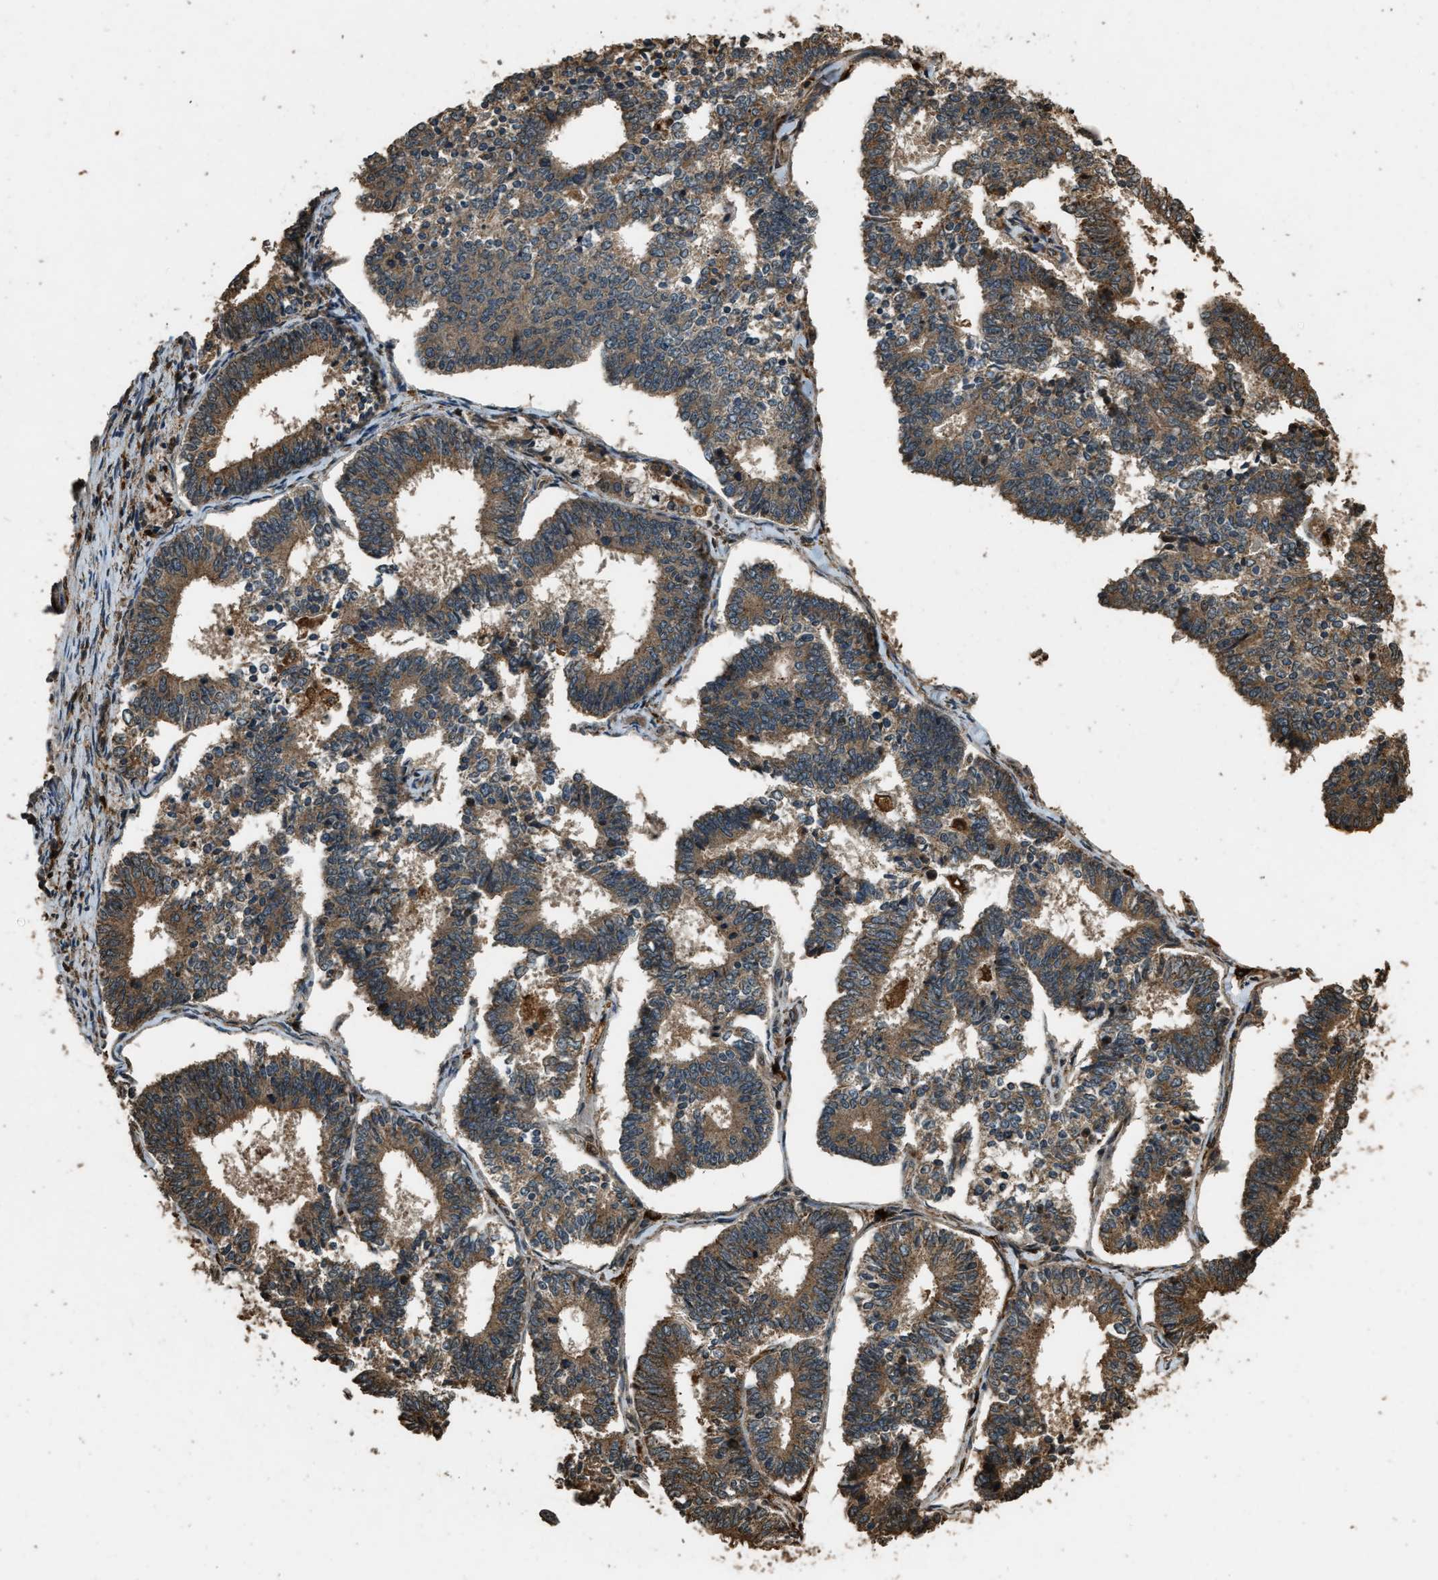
{"staining": {"intensity": "moderate", "quantity": ">75%", "location": "cytoplasmic/membranous"}, "tissue": "endometrial cancer", "cell_type": "Tumor cells", "image_type": "cancer", "snomed": [{"axis": "morphology", "description": "Adenocarcinoma, NOS"}, {"axis": "topography", "description": "Endometrium"}], "caption": "Endometrial cancer stained with IHC displays moderate cytoplasmic/membranous staining in about >75% of tumor cells. The staining was performed using DAB, with brown indicating positive protein expression. Nuclei are stained blue with hematoxylin.", "gene": "RAP2A", "patient": {"sex": "female", "age": 70}}